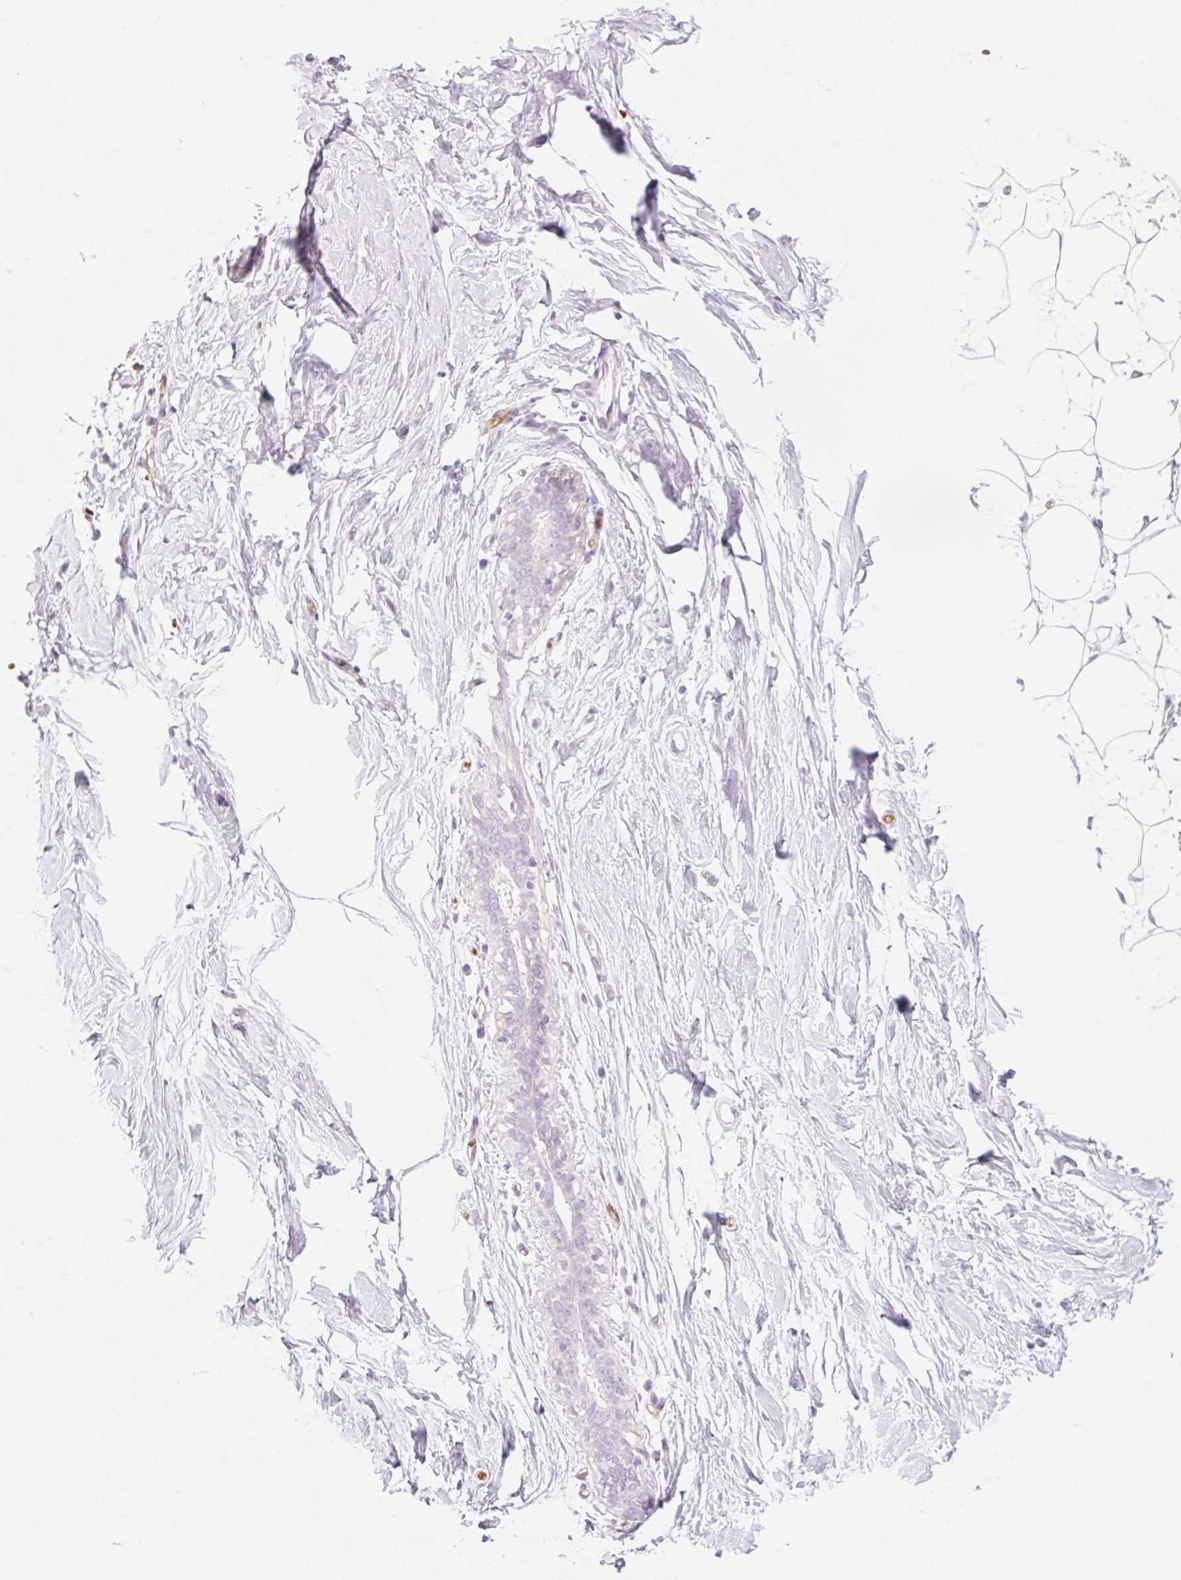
{"staining": {"intensity": "negative", "quantity": "none", "location": "none"}, "tissue": "breast", "cell_type": "Adipocytes", "image_type": "normal", "snomed": [{"axis": "morphology", "description": "Normal tissue, NOS"}, {"axis": "topography", "description": "Breast"}], "caption": "This is an IHC histopathology image of normal human breast. There is no staining in adipocytes.", "gene": "TAF1L", "patient": {"sex": "female", "age": 27}}